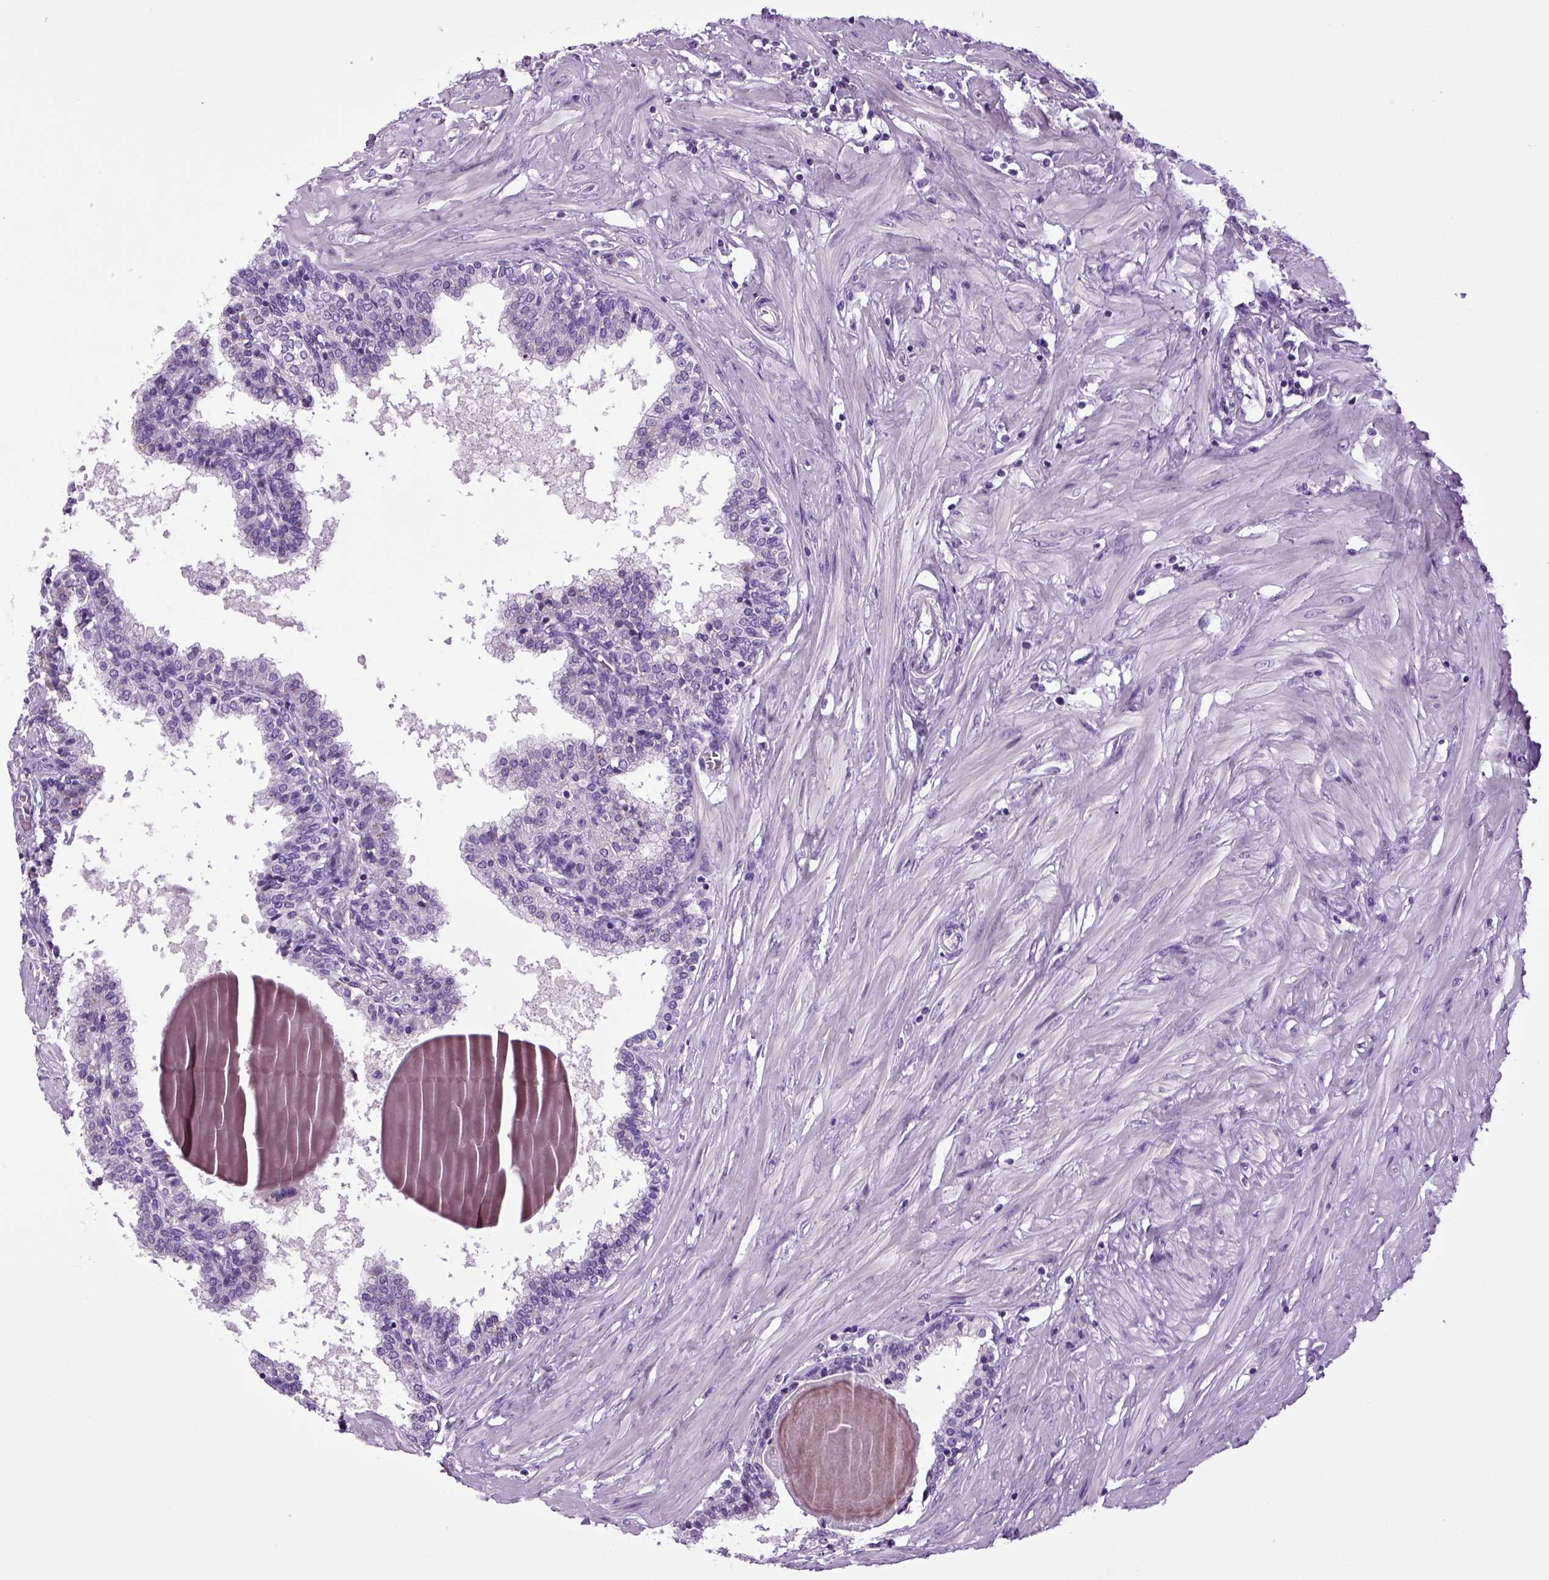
{"staining": {"intensity": "negative", "quantity": "none", "location": "none"}, "tissue": "prostate", "cell_type": "Glandular cells", "image_type": "normal", "snomed": [{"axis": "morphology", "description": "Normal tissue, NOS"}, {"axis": "topography", "description": "Prostate"}], "caption": "A high-resolution image shows IHC staining of unremarkable prostate, which exhibits no significant expression in glandular cells.", "gene": "HMCN2", "patient": {"sex": "male", "age": 55}}